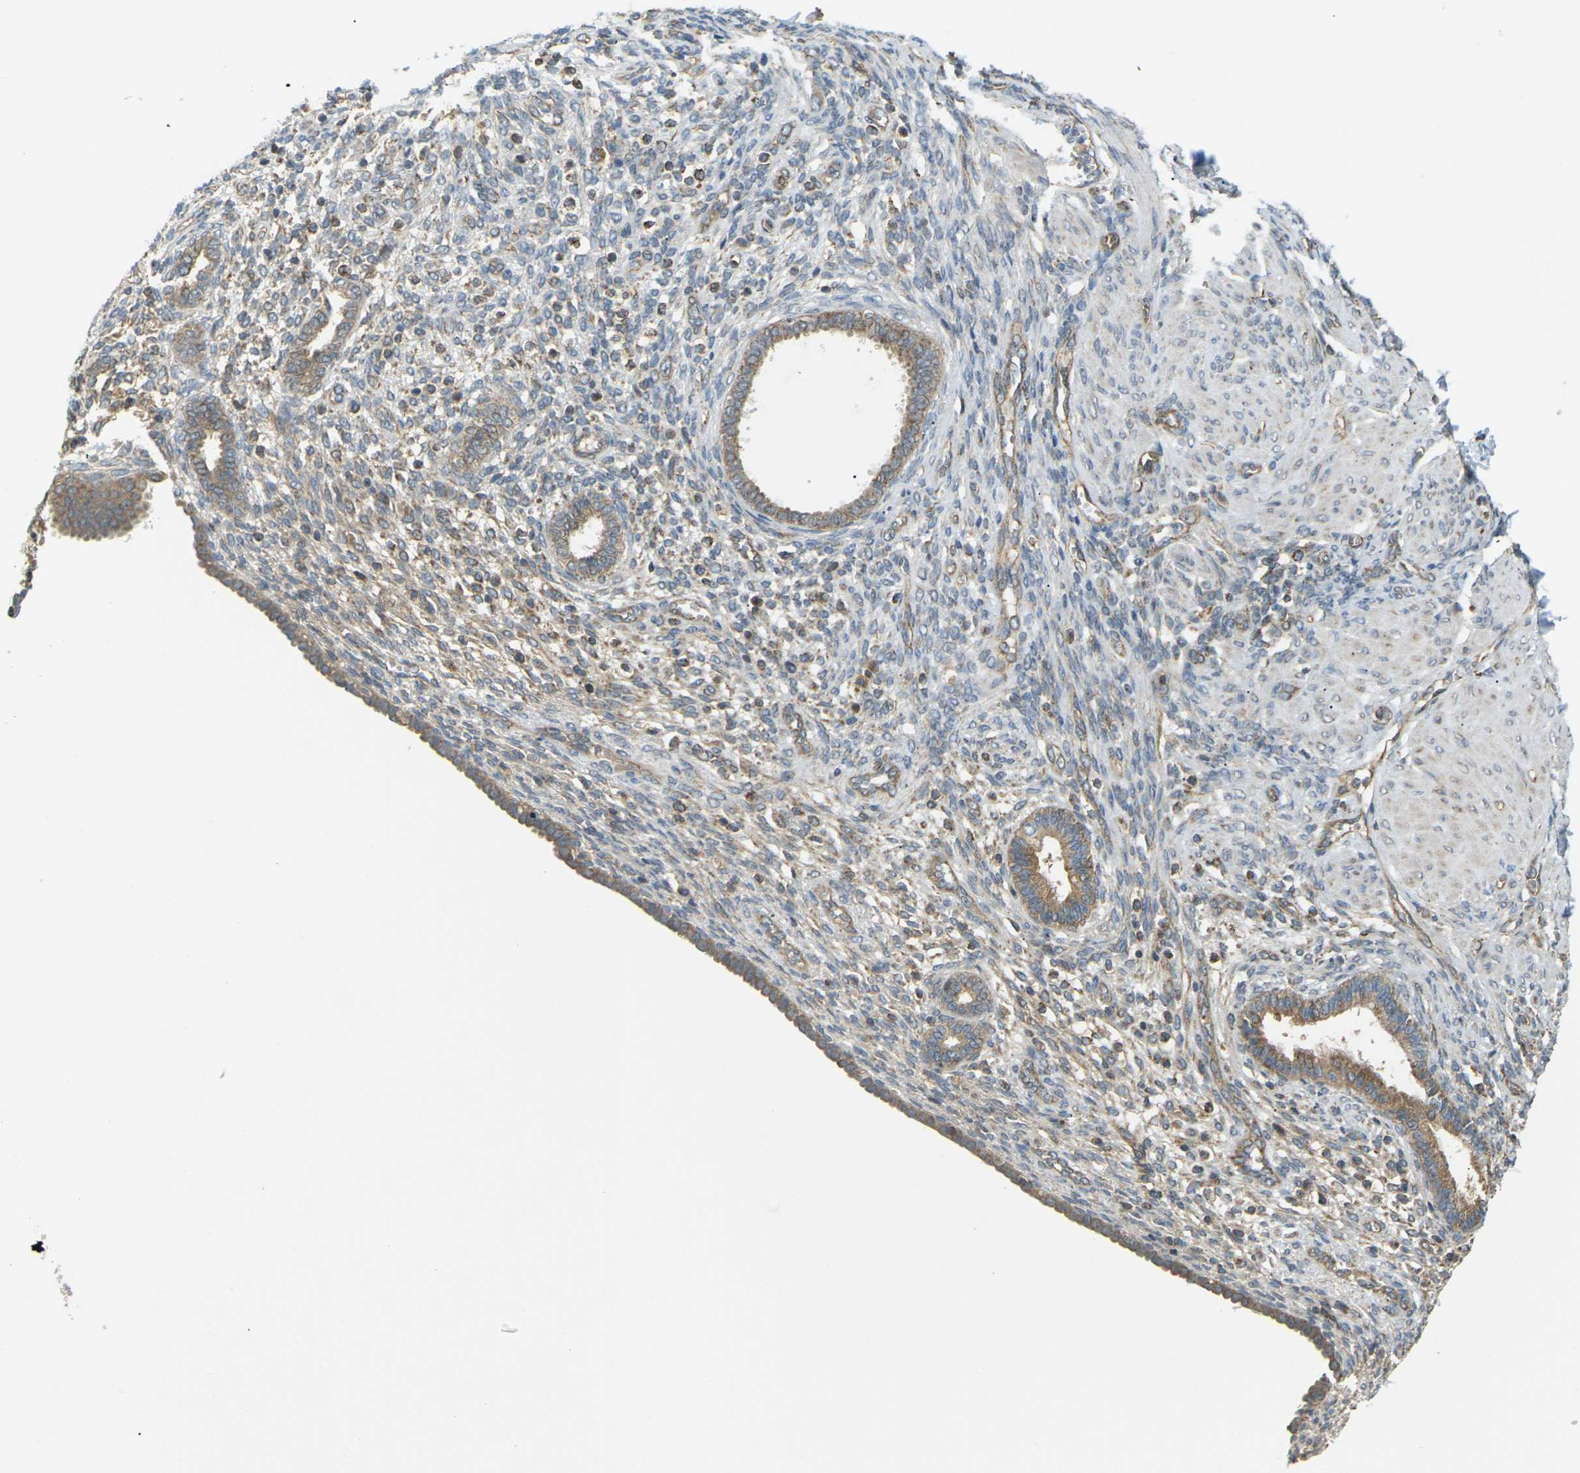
{"staining": {"intensity": "weak", "quantity": ">75%", "location": "cytoplasmic/membranous"}, "tissue": "endometrium", "cell_type": "Cells in endometrial stroma", "image_type": "normal", "snomed": [{"axis": "morphology", "description": "Normal tissue, NOS"}, {"axis": "topography", "description": "Endometrium"}], "caption": "Immunohistochemical staining of normal human endometrium displays low levels of weak cytoplasmic/membranous staining in about >75% of cells in endometrial stroma.", "gene": "KSR1", "patient": {"sex": "female", "age": 72}}